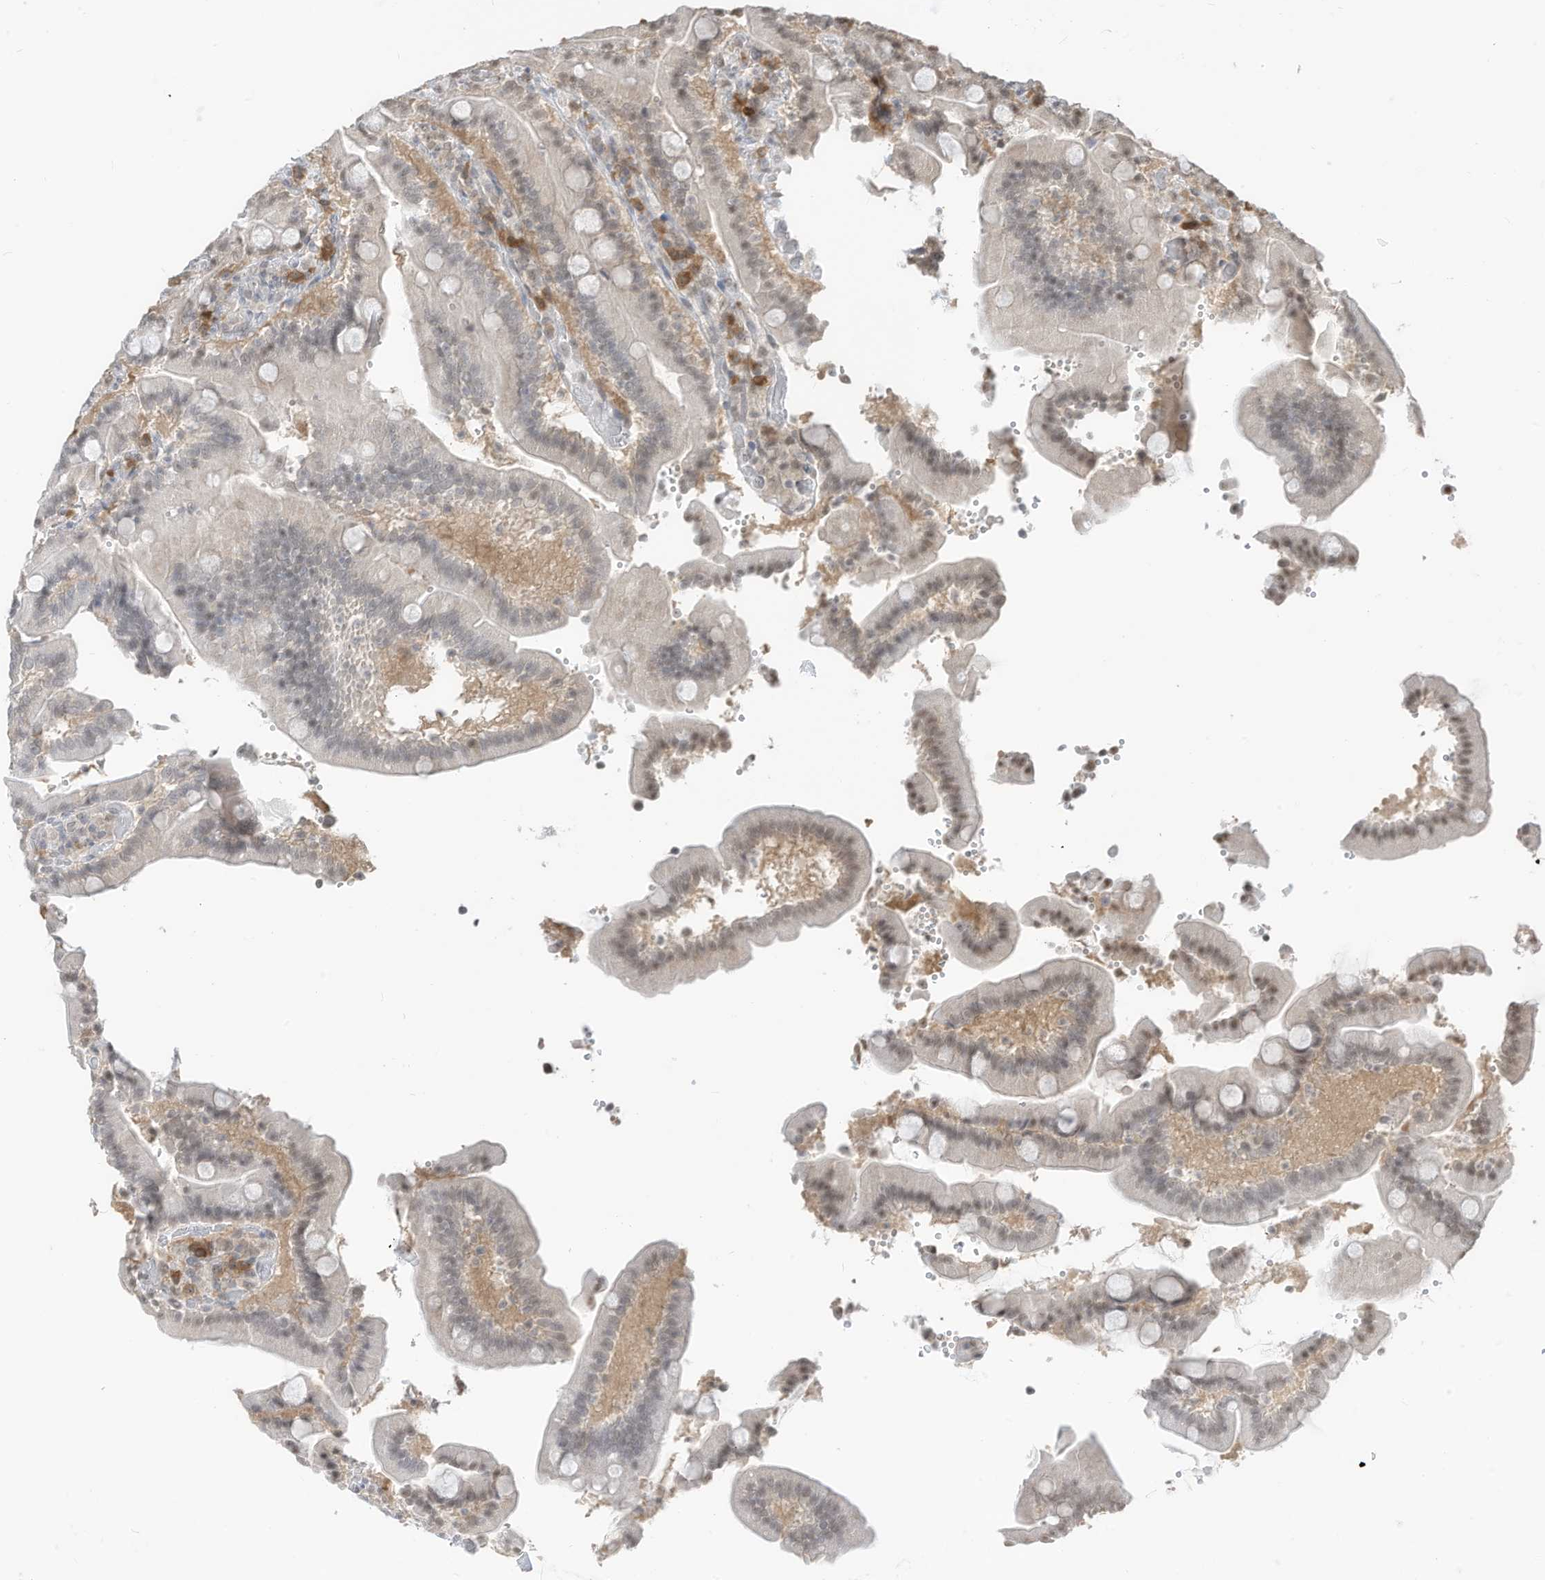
{"staining": {"intensity": "moderate", "quantity": "<25%", "location": "cytoplasmic/membranous,nuclear"}, "tissue": "duodenum", "cell_type": "Glandular cells", "image_type": "normal", "snomed": [{"axis": "morphology", "description": "Normal tissue, NOS"}, {"axis": "topography", "description": "Duodenum"}], "caption": "Immunohistochemistry (IHC) histopathology image of normal duodenum: duodenum stained using IHC exhibits low levels of moderate protein expression localized specifically in the cytoplasmic/membranous,nuclear of glandular cells, appearing as a cytoplasmic/membranous,nuclear brown color.", "gene": "ZNF195", "patient": {"sex": "female", "age": 62}}